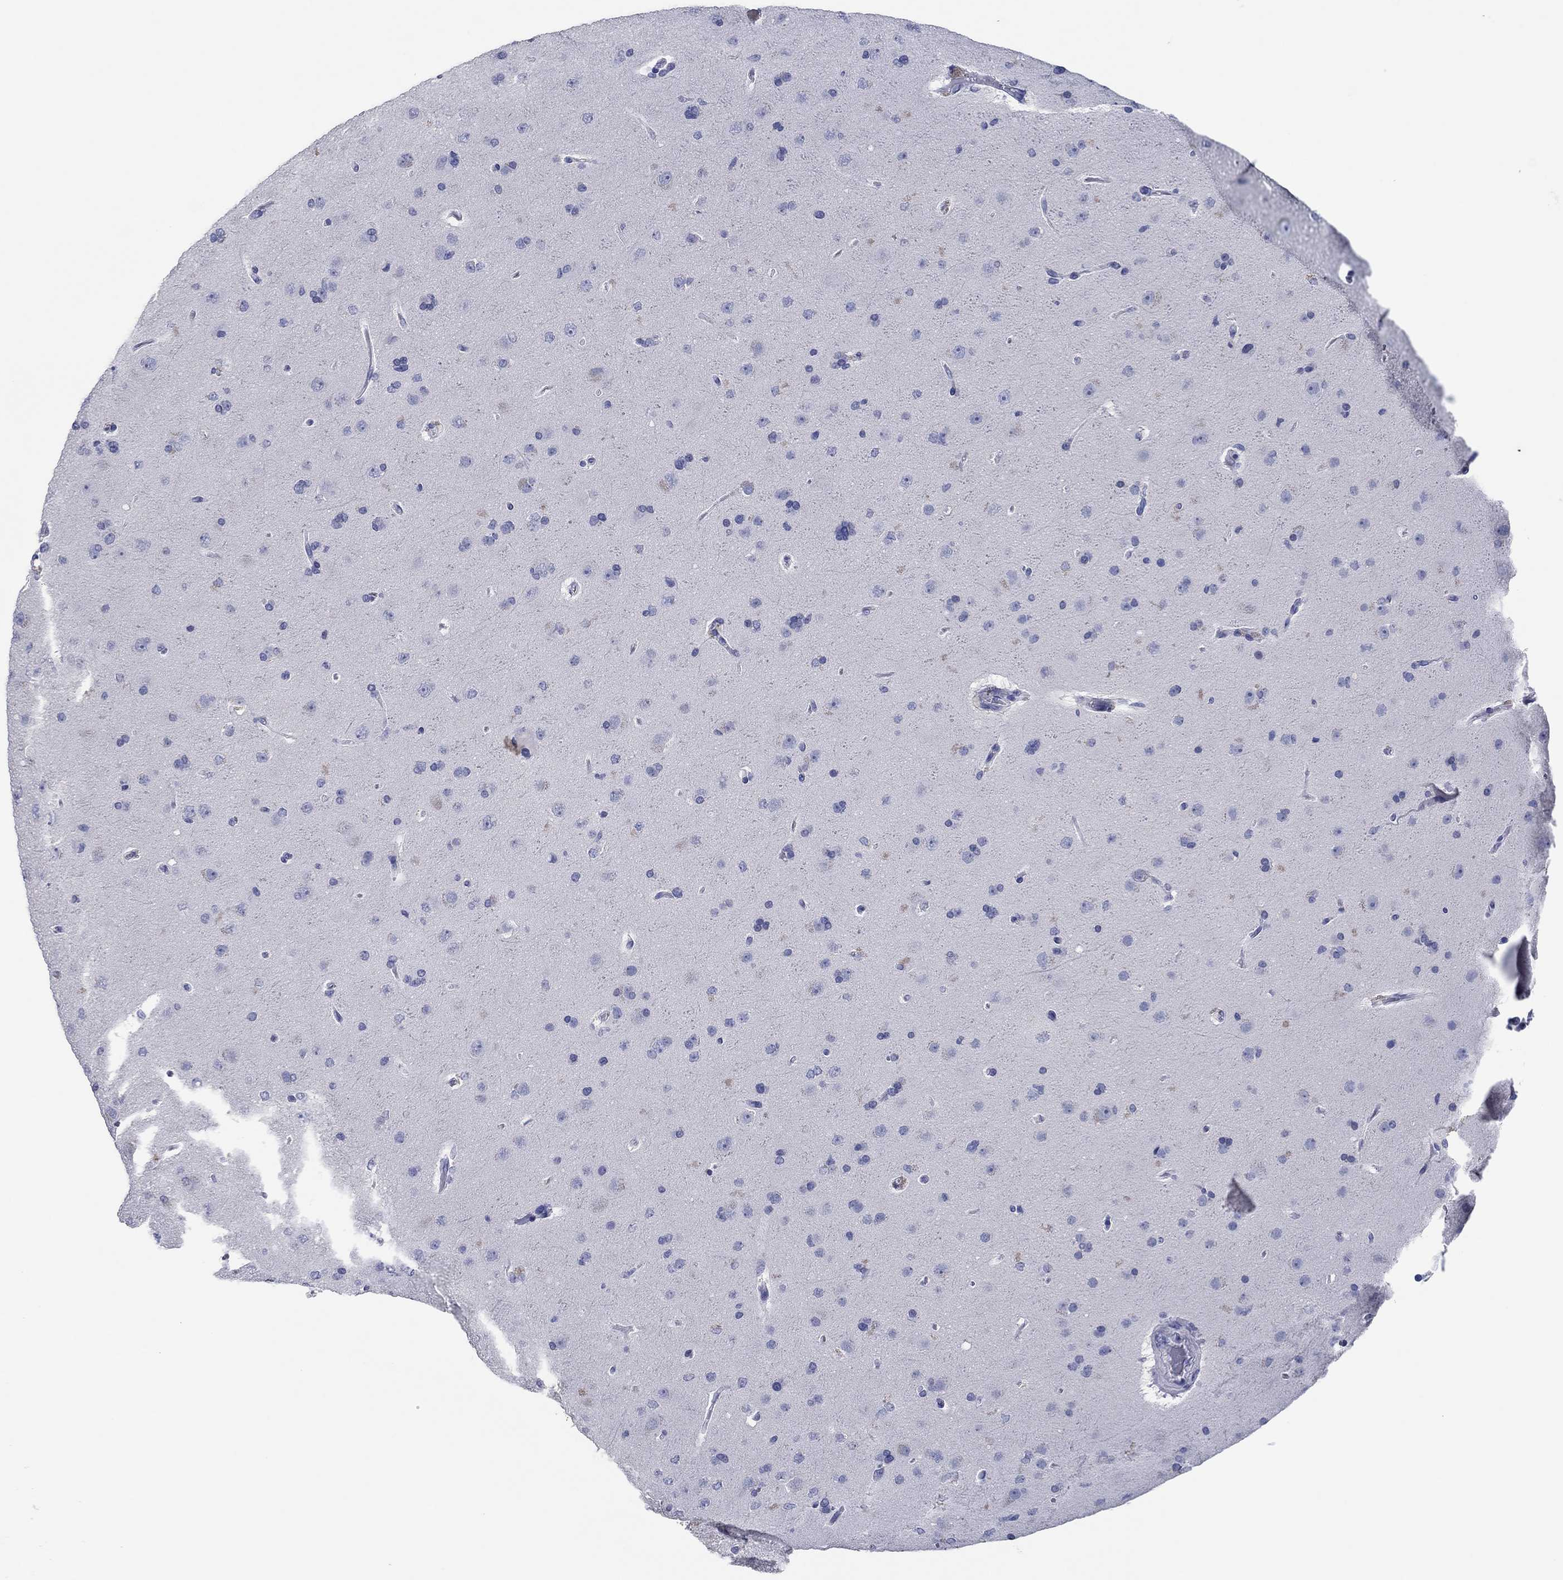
{"staining": {"intensity": "weak", "quantity": "<25%", "location": "cytoplasmic/membranous"}, "tissue": "glioma", "cell_type": "Tumor cells", "image_type": "cancer", "snomed": [{"axis": "morphology", "description": "Glioma, malignant, NOS"}, {"axis": "topography", "description": "Cerebral cortex"}], "caption": "Glioma was stained to show a protein in brown. There is no significant expression in tumor cells.", "gene": "POU5F1", "patient": {"sex": "male", "age": 58}}